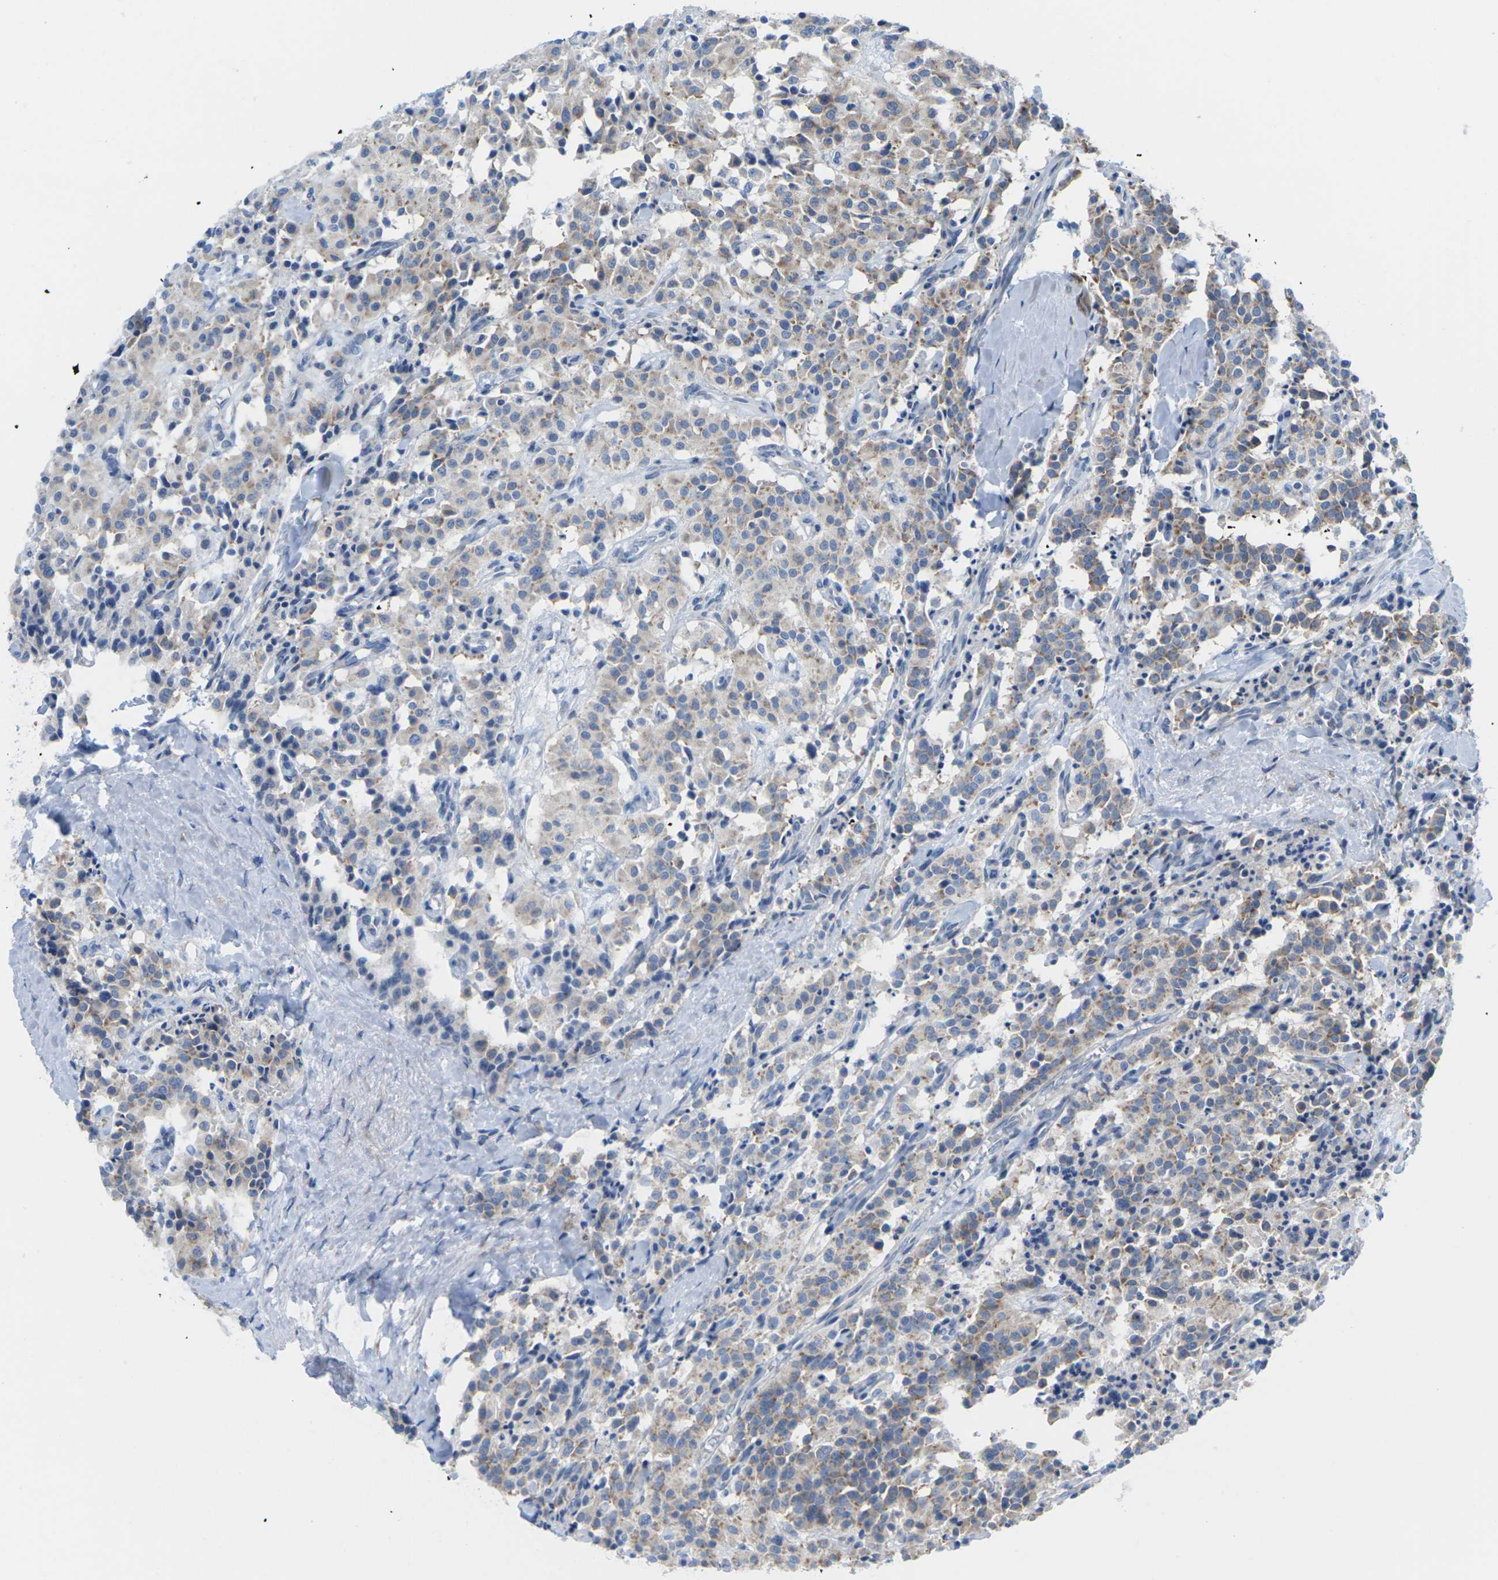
{"staining": {"intensity": "weak", "quantity": "25%-75%", "location": "cytoplasmic/membranous"}, "tissue": "carcinoid", "cell_type": "Tumor cells", "image_type": "cancer", "snomed": [{"axis": "morphology", "description": "Carcinoid, malignant, NOS"}, {"axis": "topography", "description": "Lung"}], "caption": "DAB immunohistochemical staining of carcinoid reveals weak cytoplasmic/membranous protein positivity in about 25%-75% of tumor cells.", "gene": "PDZK1IP1", "patient": {"sex": "male", "age": 30}}